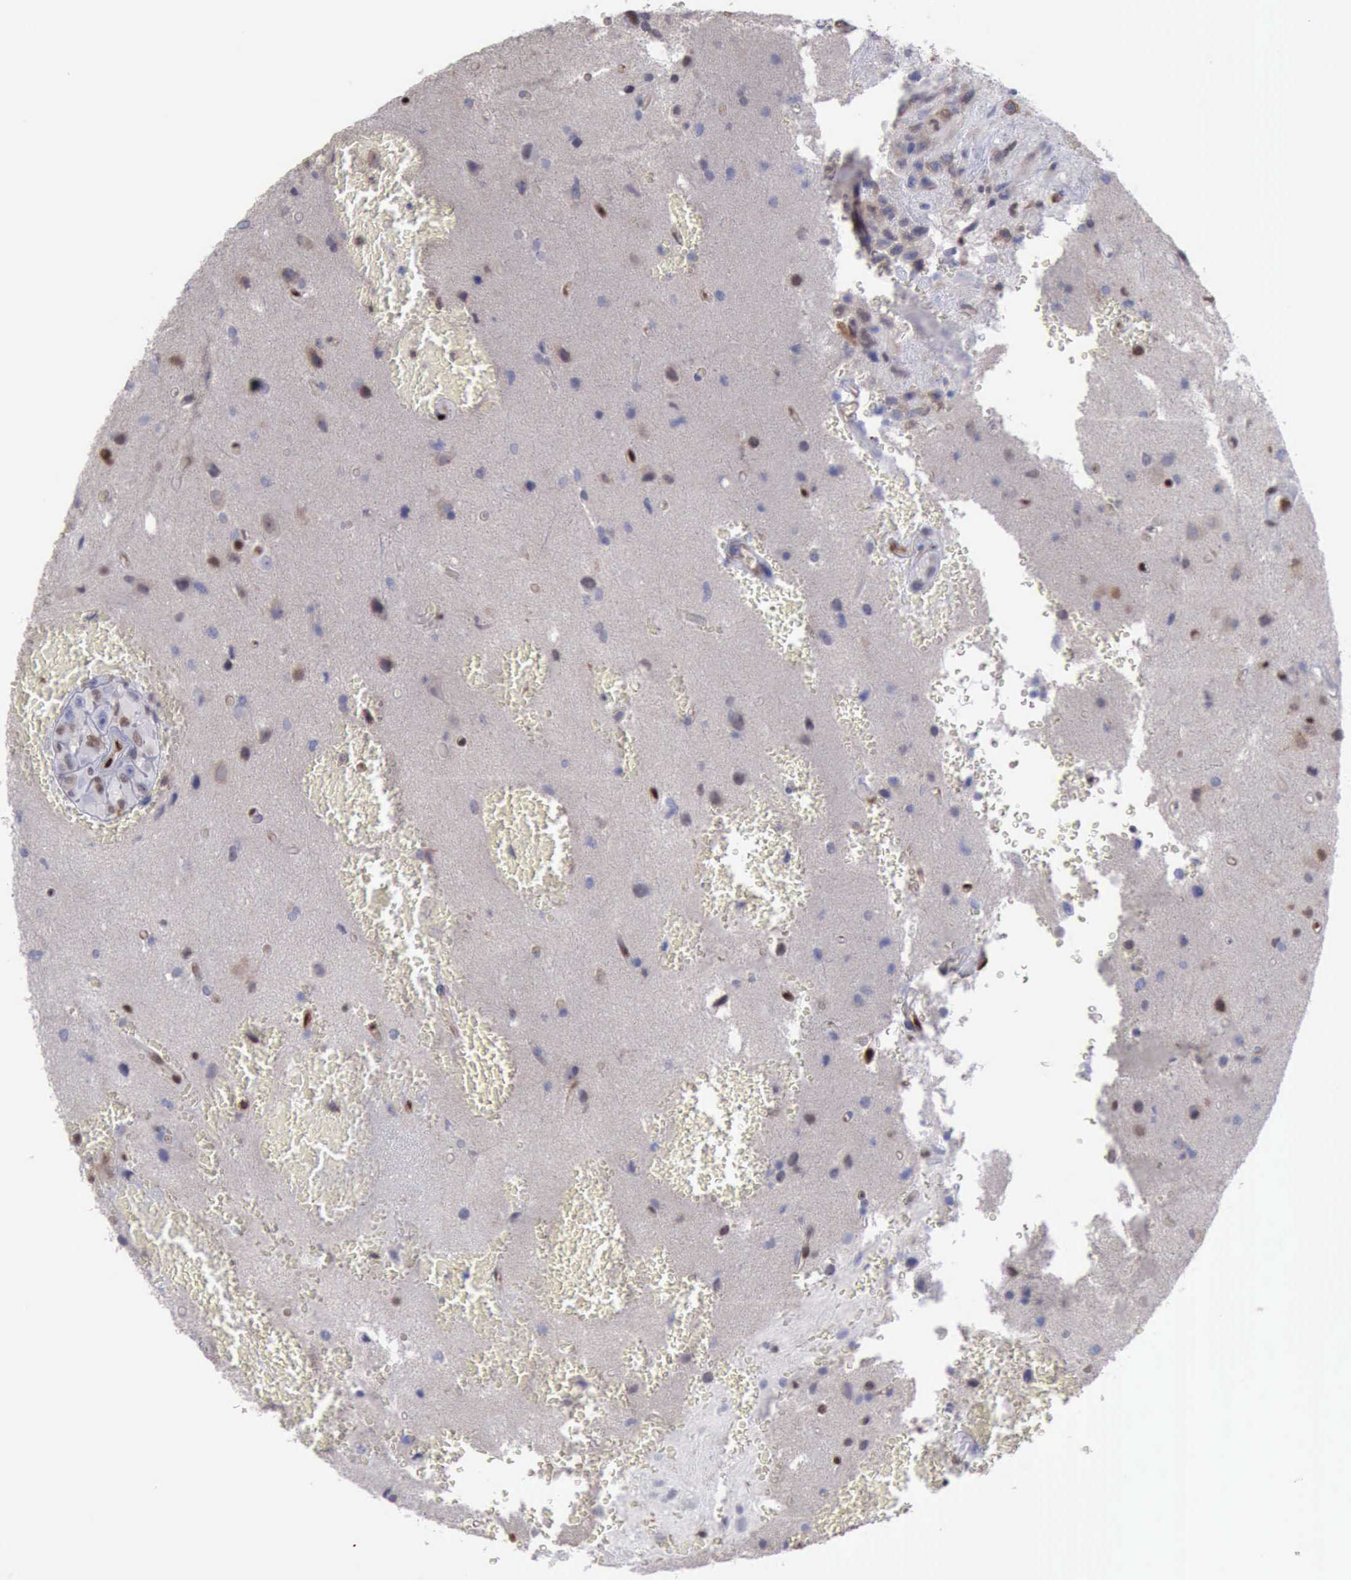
{"staining": {"intensity": "weak", "quantity": "25%-75%", "location": "nuclear"}, "tissue": "glioma", "cell_type": "Tumor cells", "image_type": "cancer", "snomed": [{"axis": "morphology", "description": "Glioma, malignant, High grade"}, {"axis": "topography", "description": "Brain"}], "caption": "Immunohistochemistry (IHC) image of malignant high-grade glioma stained for a protein (brown), which demonstrates low levels of weak nuclear positivity in about 25%-75% of tumor cells.", "gene": "PDCD4", "patient": {"sex": "male", "age": 48}}